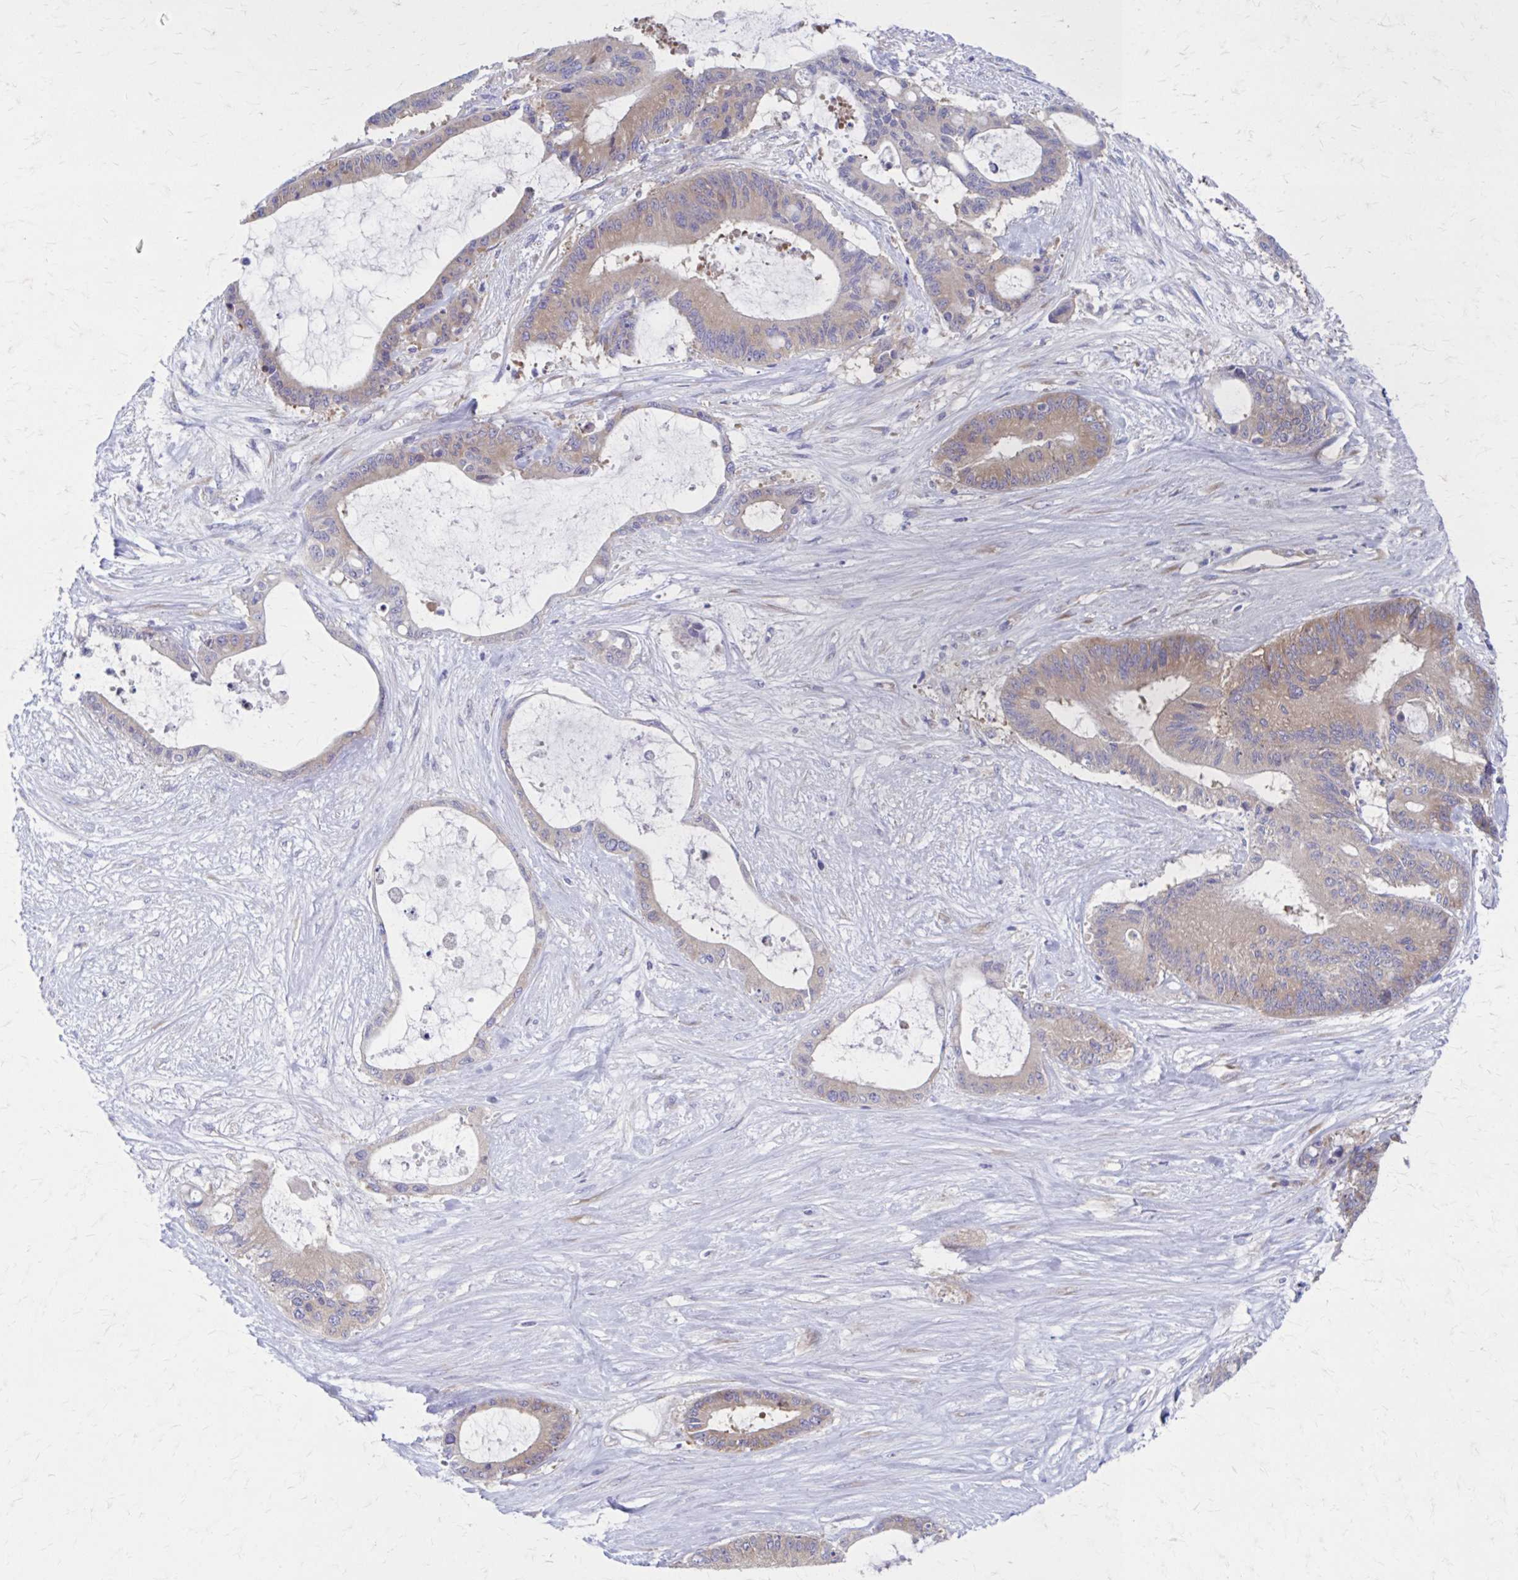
{"staining": {"intensity": "weak", "quantity": ">75%", "location": "cytoplasmic/membranous"}, "tissue": "liver cancer", "cell_type": "Tumor cells", "image_type": "cancer", "snomed": [{"axis": "morphology", "description": "Normal tissue, NOS"}, {"axis": "morphology", "description": "Cholangiocarcinoma"}, {"axis": "topography", "description": "Liver"}, {"axis": "topography", "description": "Peripheral nerve tissue"}], "caption": "The photomicrograph reveals staining of liver cancer (cholangiocarcinoma), revealing weak cytoplasmic/membranous protein staining (brown color) within tumor cells. The staining was performed using DAB (3,3'-diaminobenzidine), with brown indicating positive protein expression. Nuclei are stained blue with hematoxylin.", "gene": "RPL27A", "patient": {"sex": "female", "age": 73}}